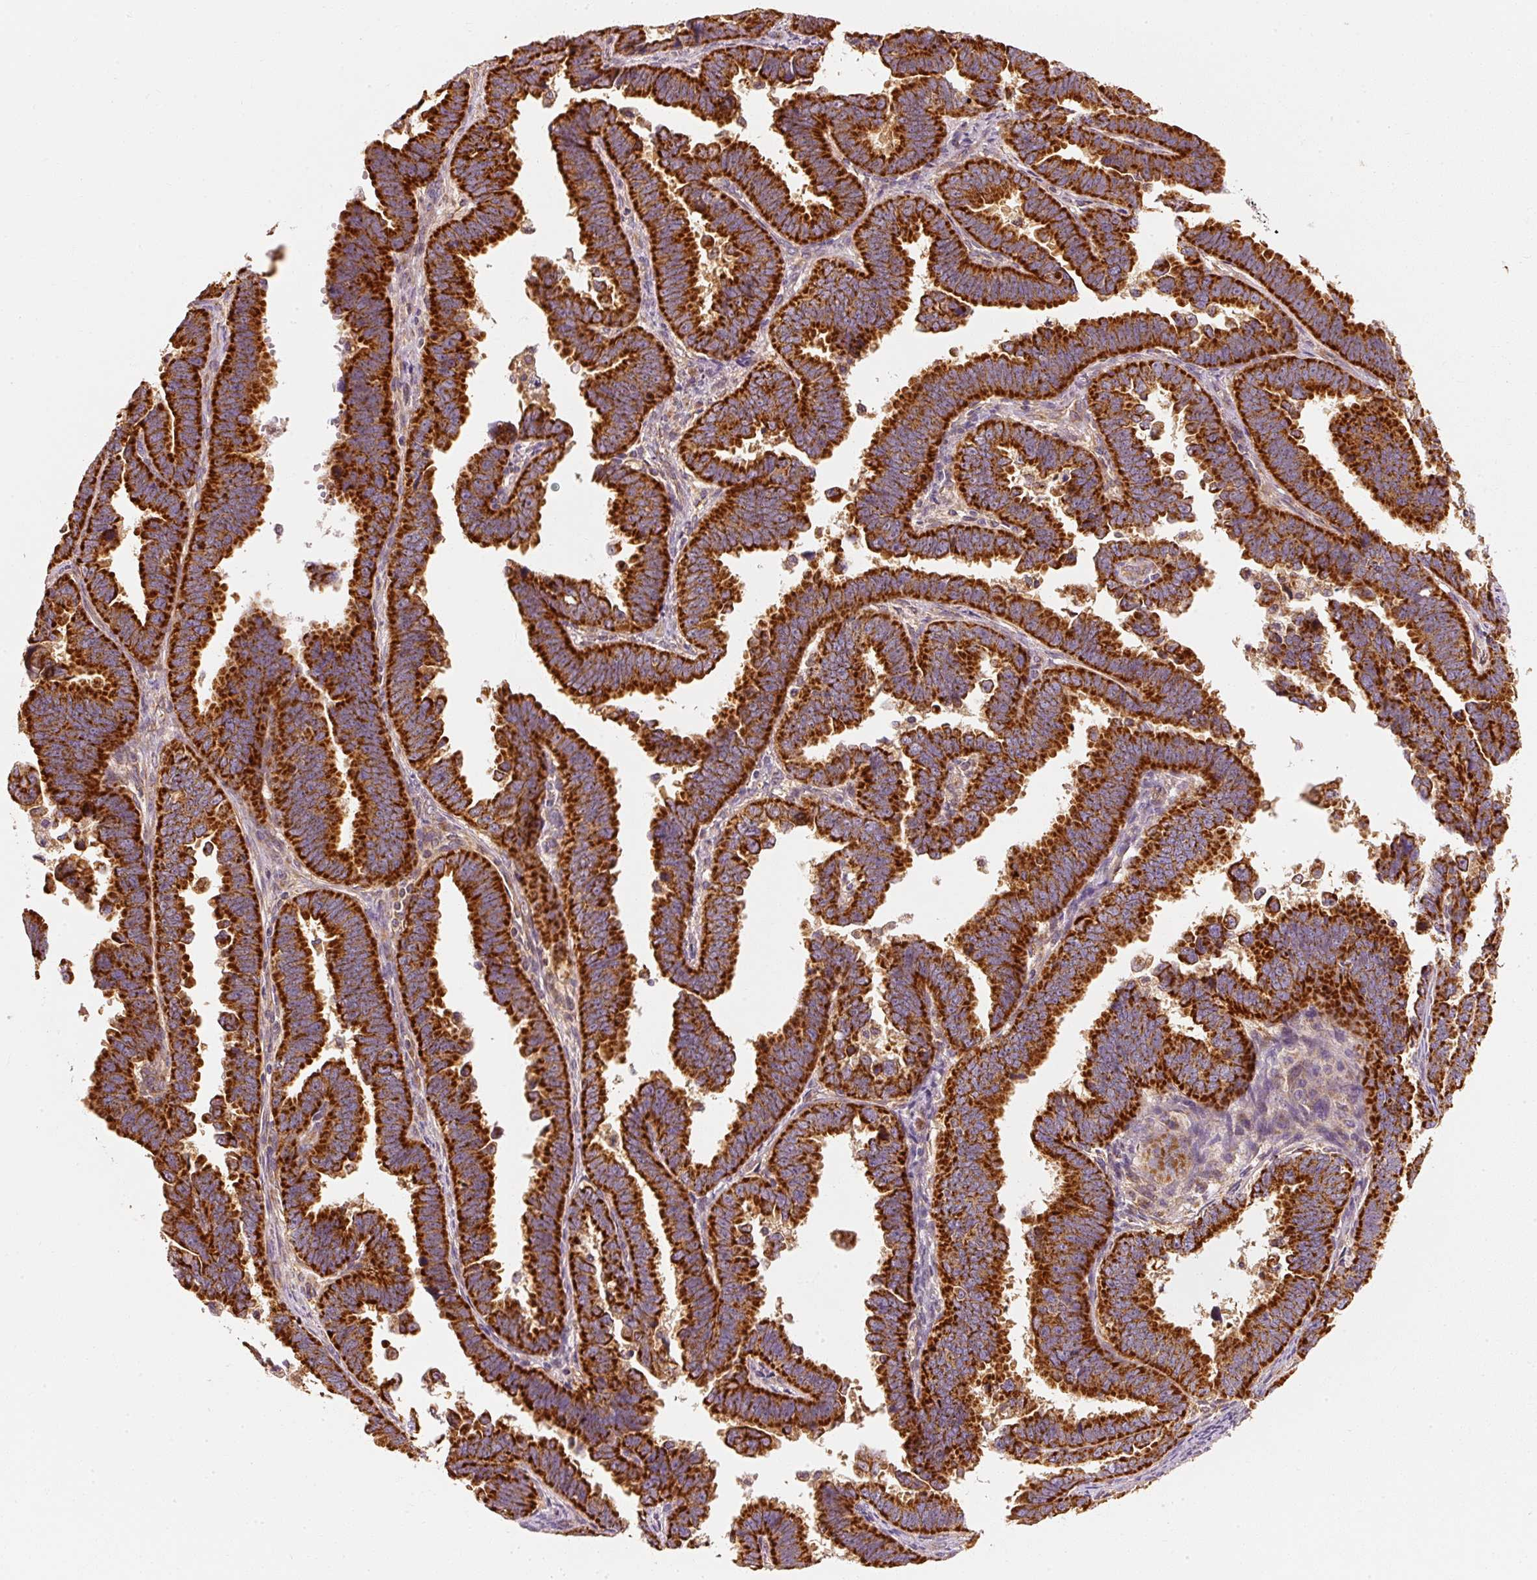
{"staining": {"intensity": "strong", "quantity": ">75%", "location": "cytoplasmic/membranous"}, "tissue": "endometrial cancer", "cell_type": "Tumor cells", "image_type": "cancer", "snomed": [{"axis": "morphology", "description": "Adenocarcinoma, NOS"}, {"axis": "topography", "description": "Endometrium"}], "caption": "Immunohistochemical staining of endometrial cancer shows high levels of strong cytoplasmic/membranous staining in about >75% of tumor cells. Nuclei are stained in blue.", "gene": "TOMM40", "patient": {"sex": "female", "age": 75}}